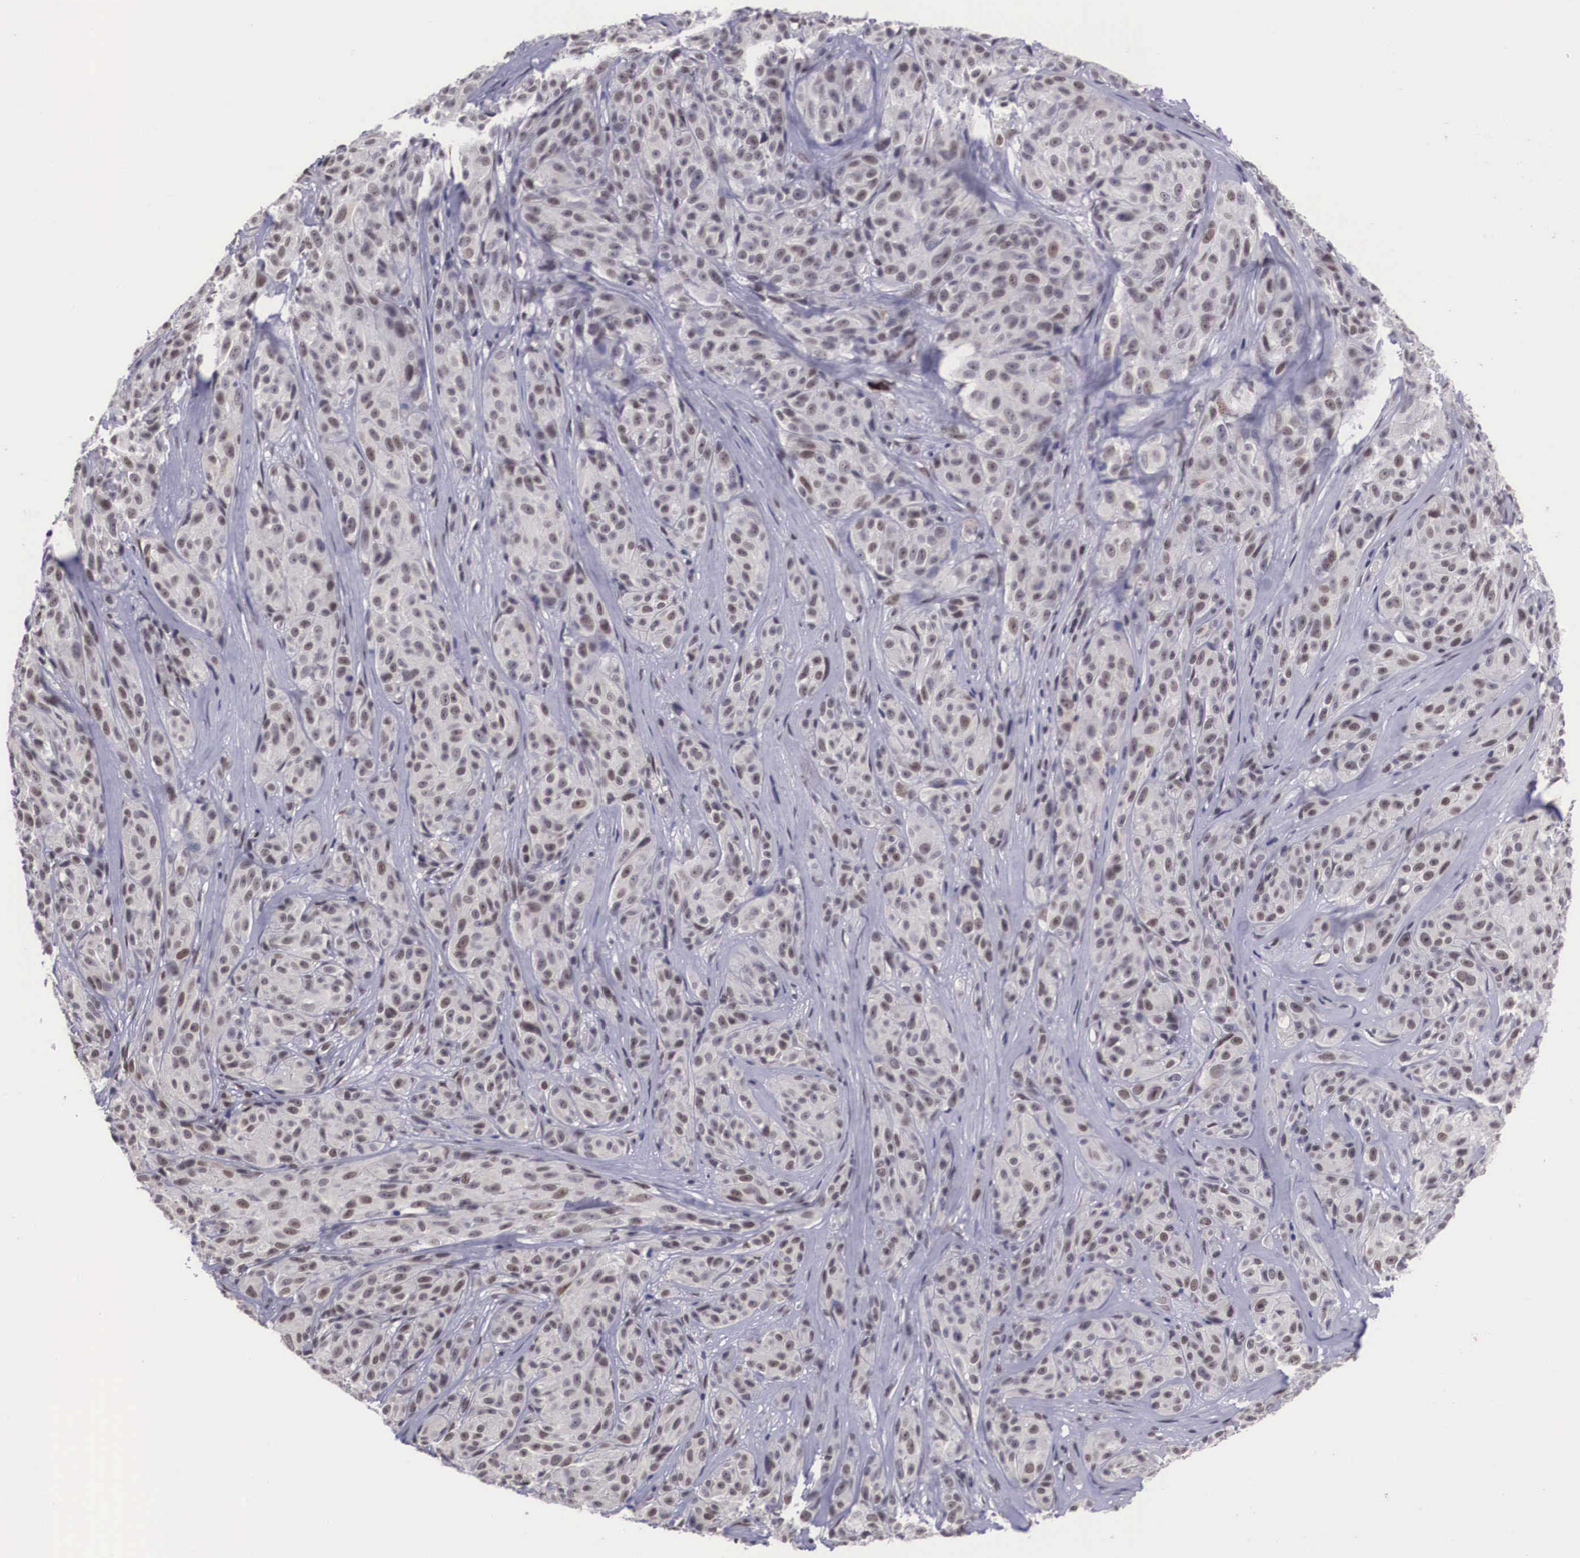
{"staining": {"intensity": "weak", "quantity": "25%-75%", "location": "nuclear"}, "tissue": "melanoma", "cell_type": "Tumor cells", "image_type": "cancer", "snomed": [{"axis": "morphology", "description": "Malignant melanoma, NOS"}, {"axis": "topography", "description": "Skin"}], "caption": "Malignant melanoma stained for a protein (brown) displays weak nuclear positive expression in approximately 25%-75% of tumor cells.", "gene": "ZNF275", "patient": {"sex": "male", "age": 56}}